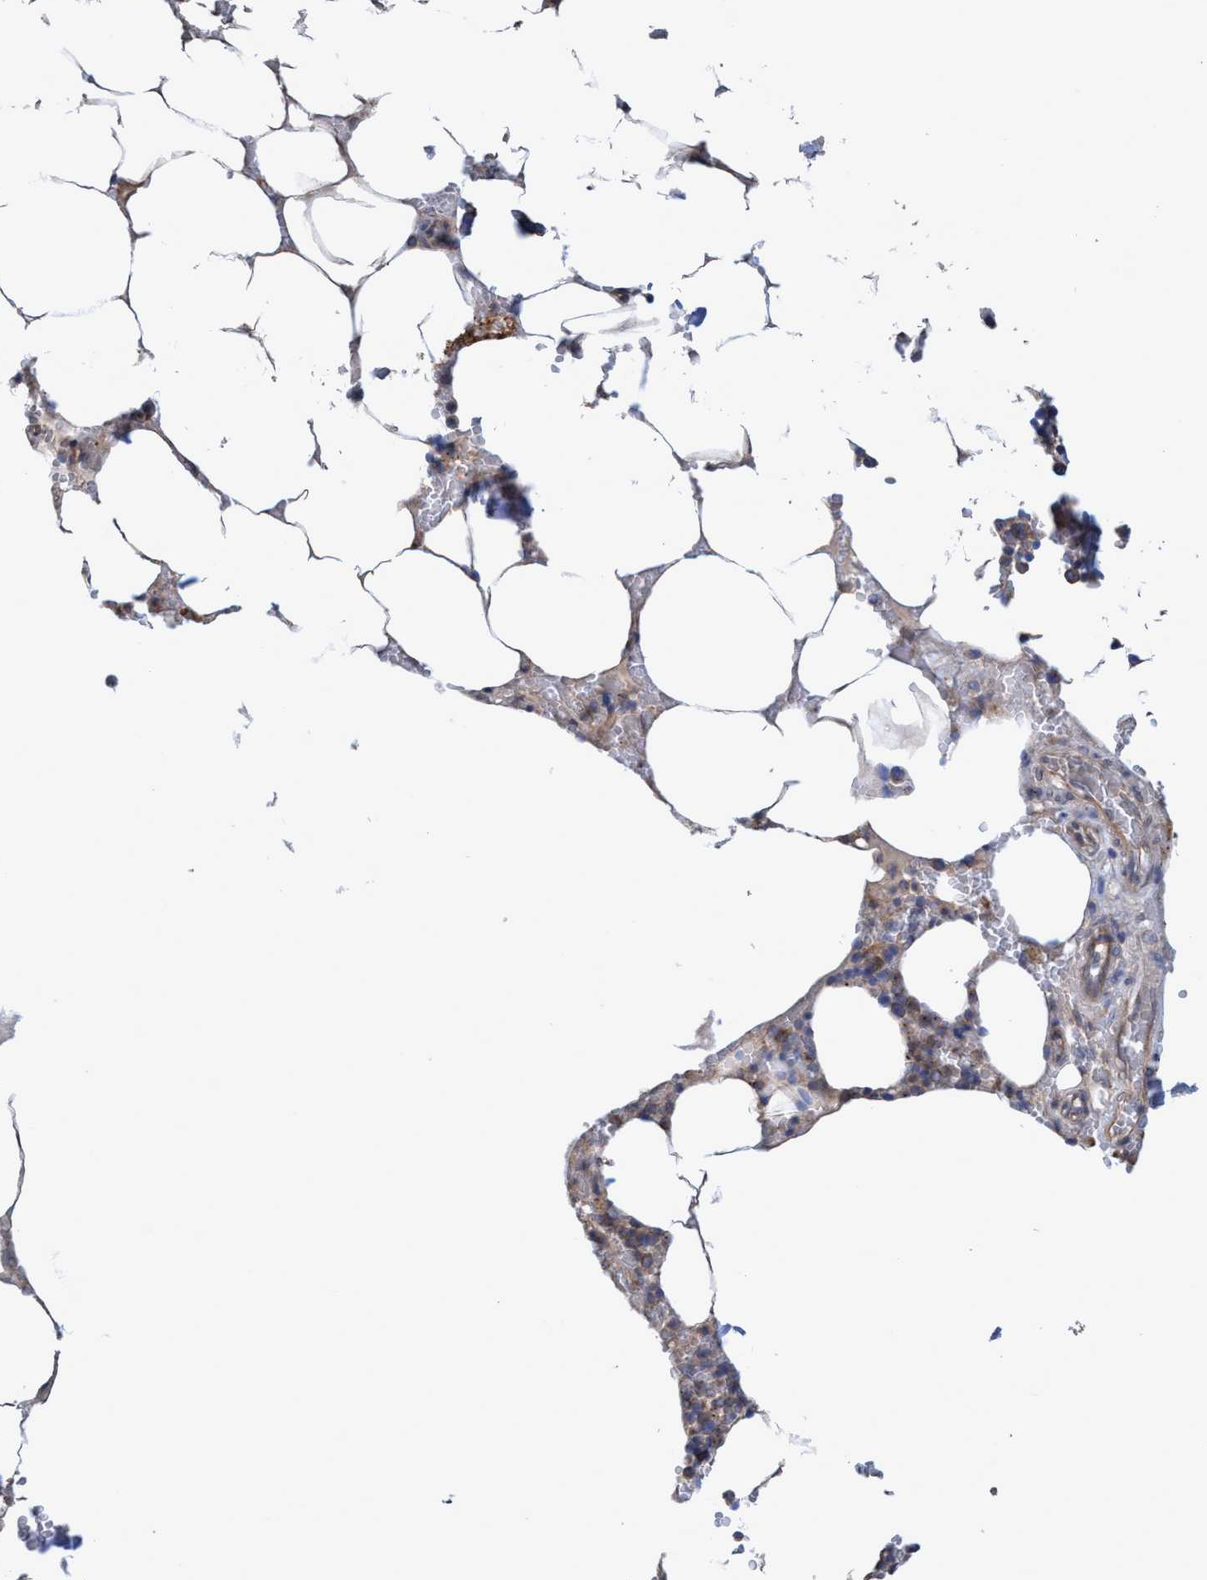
{"staining": {"intensity": "moderate", "quantity": "25%-75%", "location": "cytoplasmic/membranous"}, "tissue": "bone marrow", "cell_type": "Hematopoietic cells", "image_type": "normal", "snomed": [{"axis": "morphology", "description": "Normal tissue, NOS"}, {"axis": "topography", "description": "Bone marrow"}], "caption": "Protein expression analysis of normal bone marrow reveals moderate cytoplasmic/membranous positivity in approximately 25%-75% of hematopoietic cells.", "gene": "BICD2", "patient": {"sex": "male", "age": 70}}